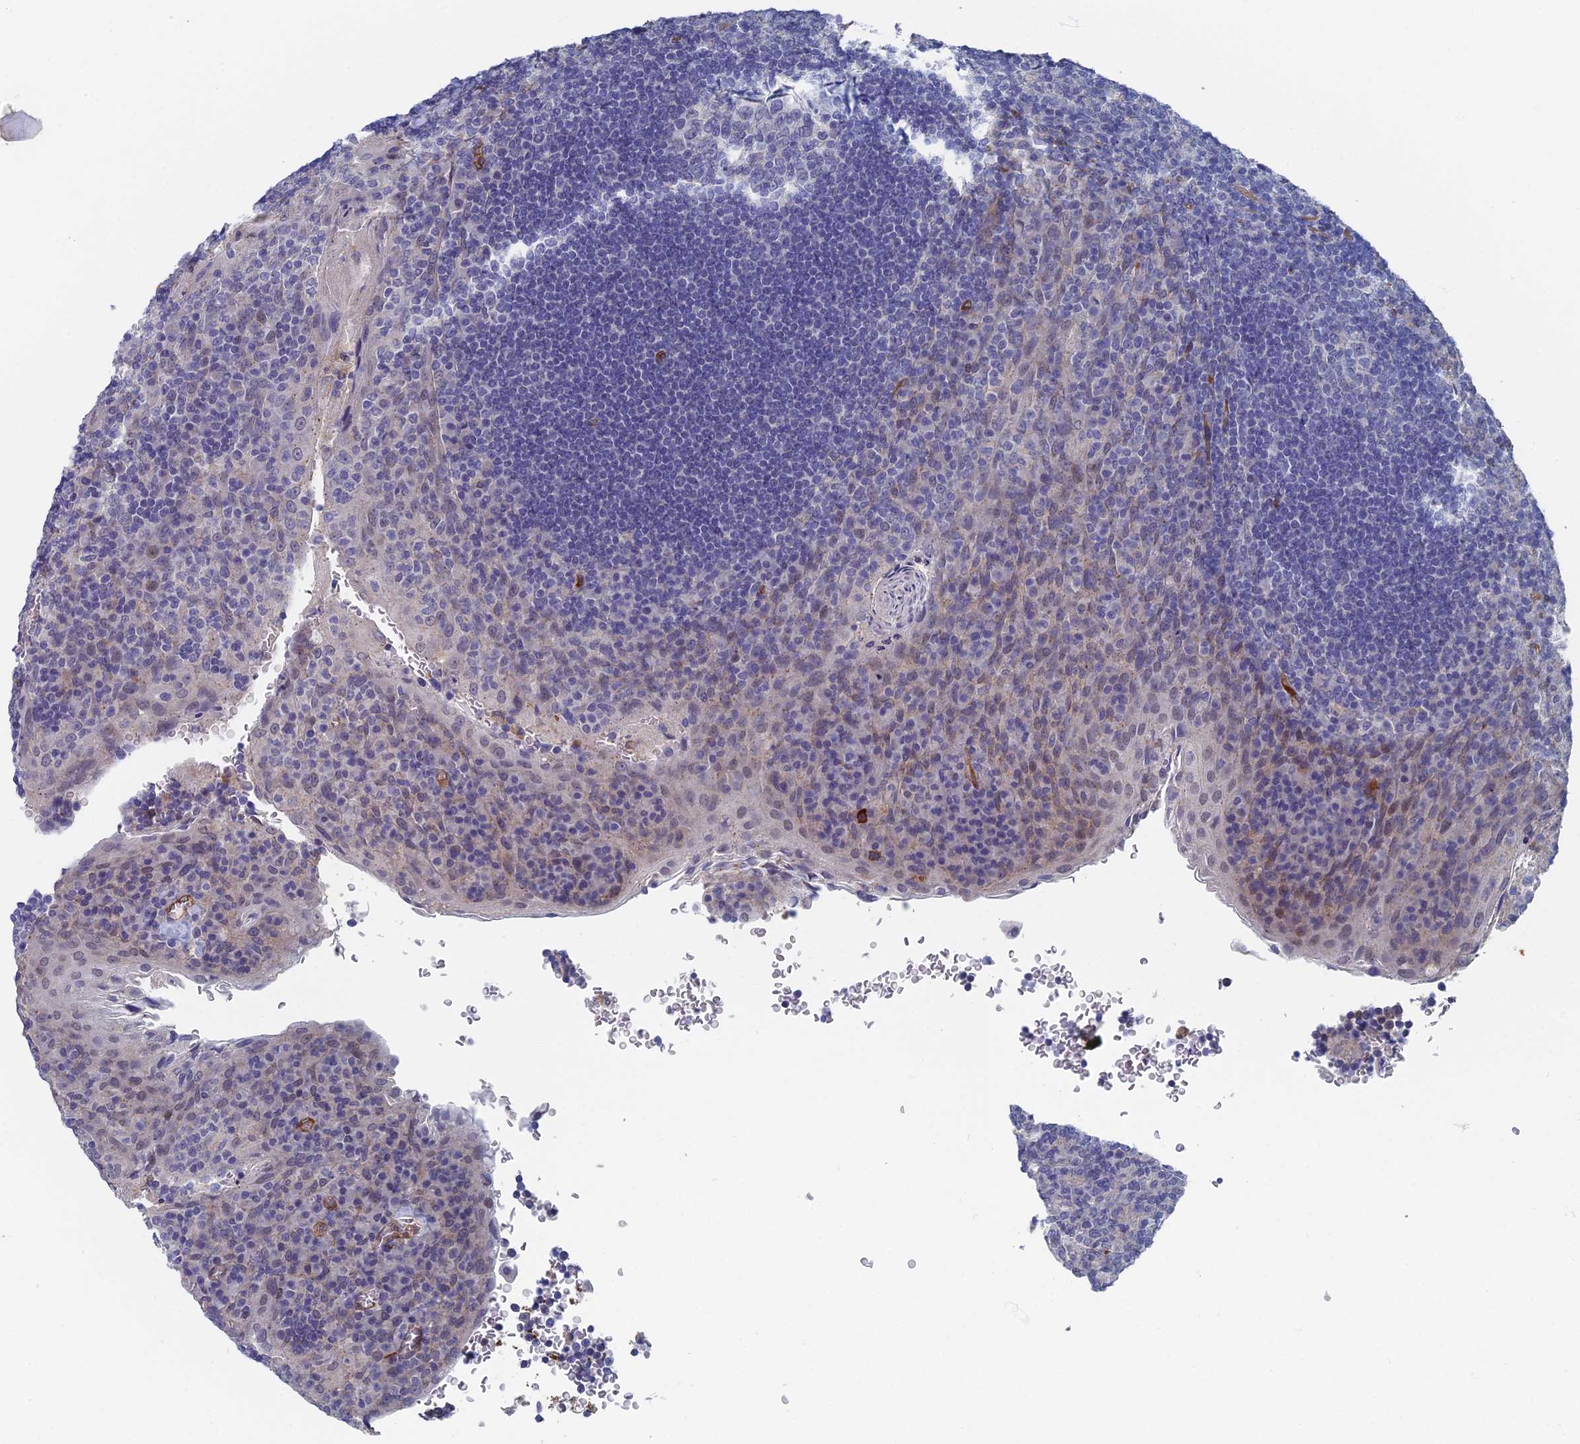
{"staining": {"intensity": "negative", "quantity": "none", "location": "none"}, "tissue": "tonsil", "cell_type": "Germinal center cells", "image_type": "normal", "snomed": [{"axis": "morphology", "description": "Normal tissue, NOS"}, {"axis": "topography", "description": "Tonsil"}], "caption": "IHC of unremarkable tonsil shows no expression in germinal center cells. The staining was performed using DAB (3,3'-diaminobenzidine) to visualize the protein expression in brown, while the nuclei were stained in blue with hematoxylin (Magnification: 20x).", "gene": "ARAP3", "patient": {"sex": "male", "age": 17}}